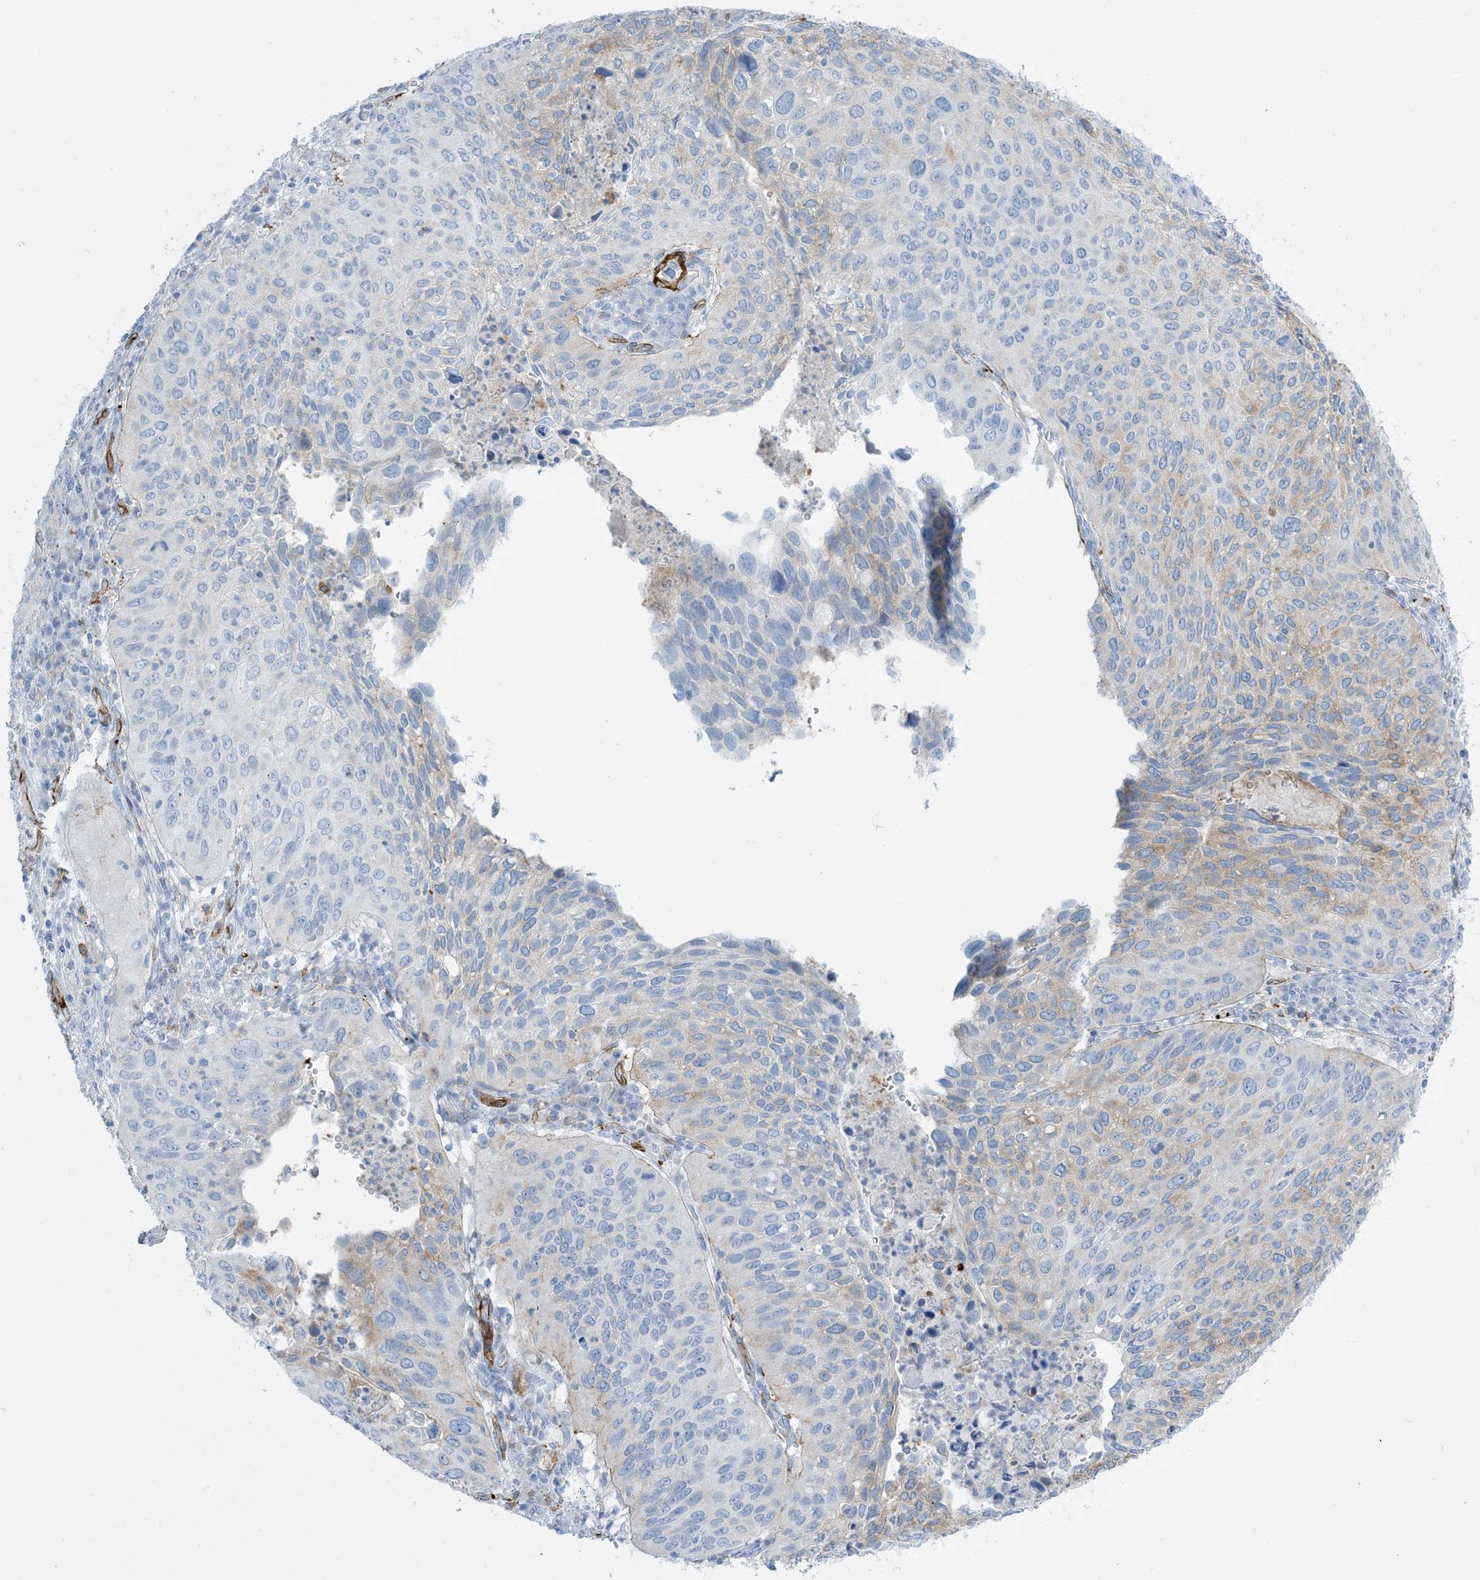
{"staining": {"intensity": "moderate", "quantity": "<25%", "location": "cytoplasmic/membranous"}, "tissue": "cervical cancer", "cell_type": "Tumor cells", "image_type": "cancer", "snomed": [{"axis": "morphology", "description": "Squamous cell carcinoma, NOS"}, {"axis": "topography", "description": "Cervix"}], "caption": "Brown immunohistochemical staining in cervical cancer (squamous cell carcinoma) displays moderate cytoplasmic/membranous expression in about <25% of tumor cells.", "gene": "EPS8L3", "patient": {"sex": "female", "age": 38}}